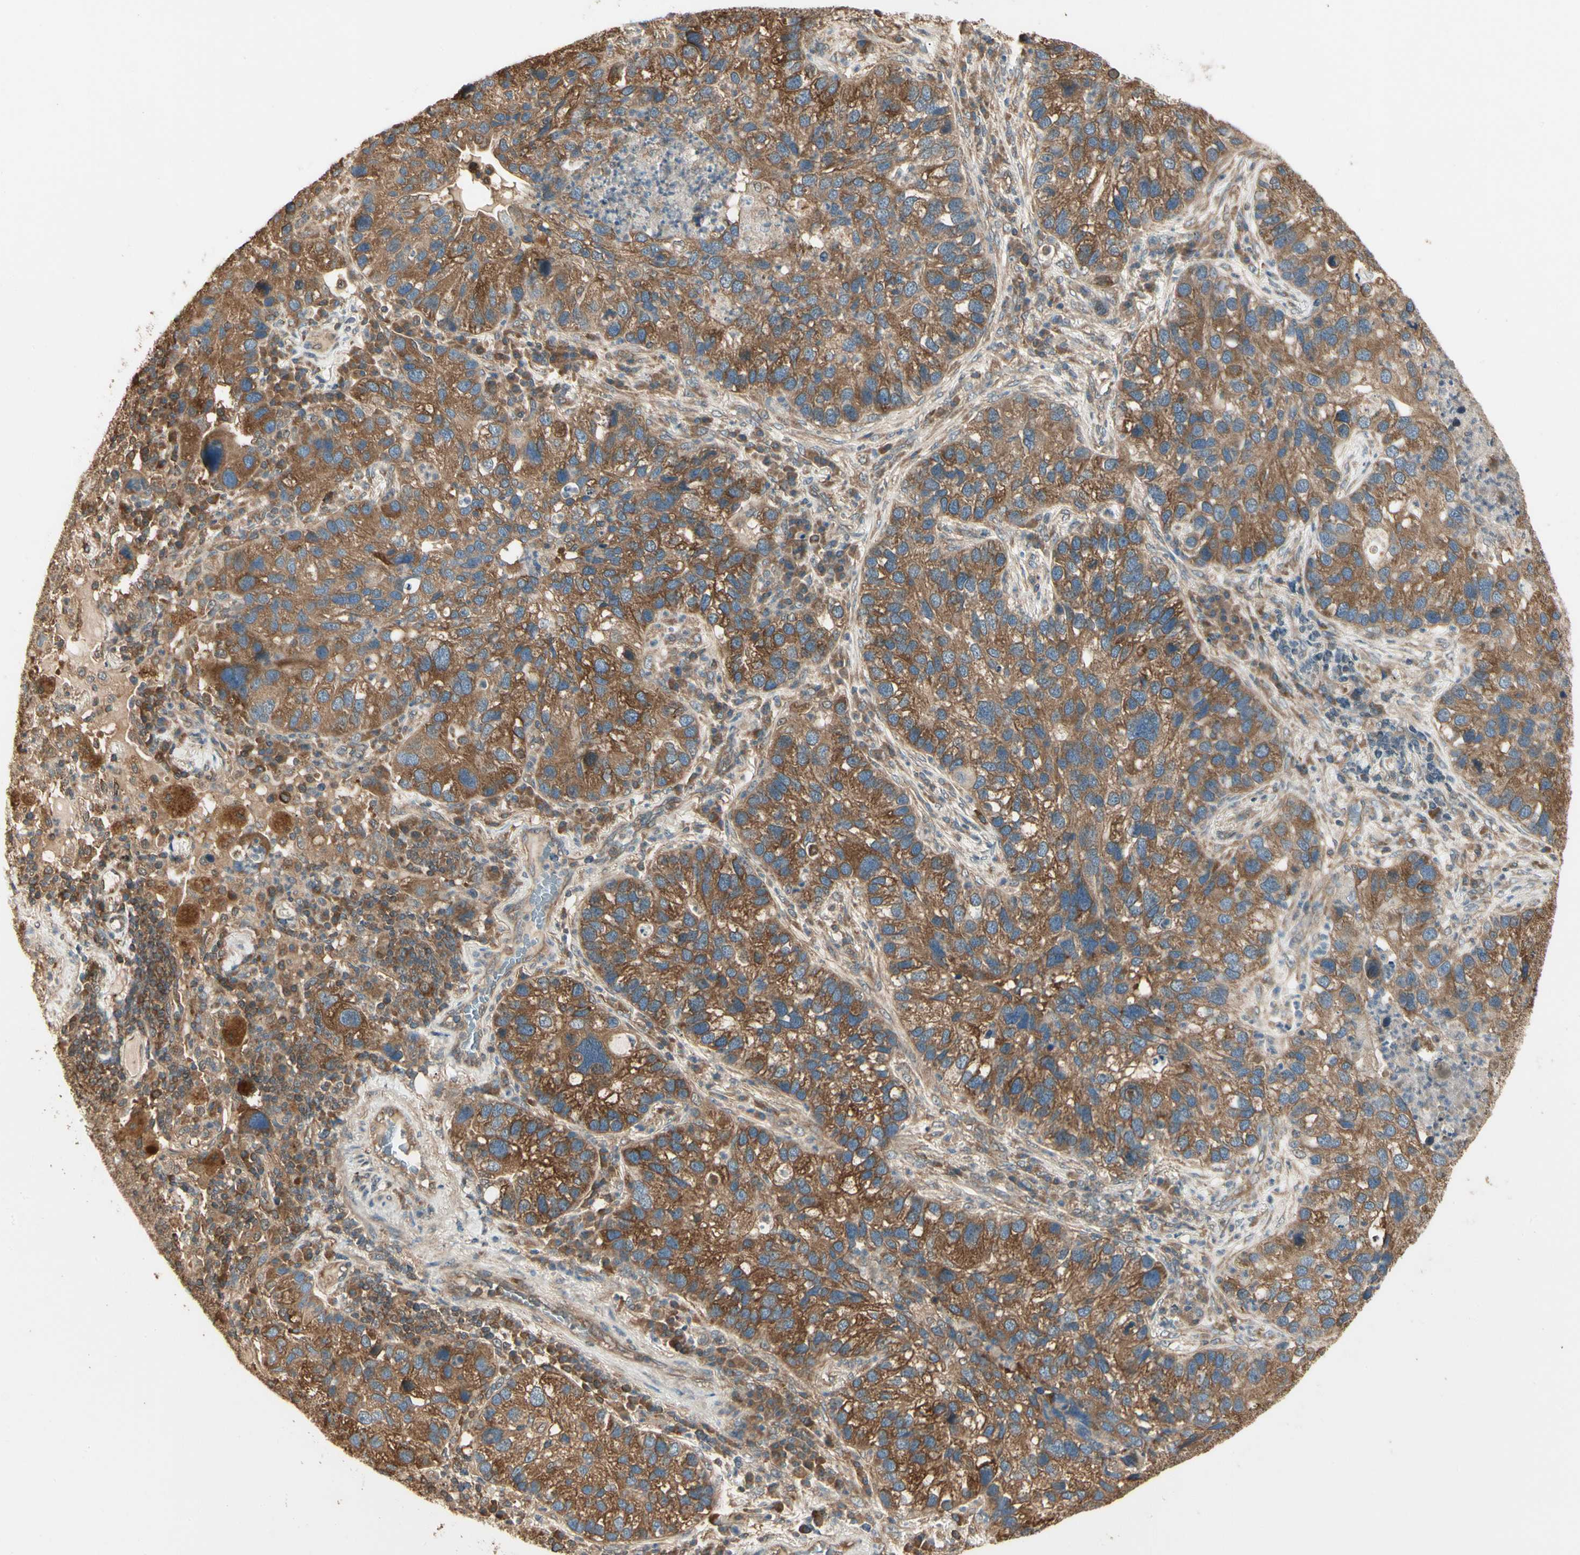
{"staining": {"intensity": "strong", "quantity": ">75%", "location": "cytoplasmic/membranous"}, "tissue": "lung cancer", "cell_type": "Tumor cells", "image_type": "cancer", "snomed": [{"axis": "morphology", "description": "Normal tissue, NOS"}, {"axis": "morphology", "description": "Adenocarcinoma, NOS"}, {"axis": "topography", "description": "Bronchus"}, {"axis": "topography", "description": "Lung"}], "caption": "IHC staining of lung adenocarcinoma, which reveals high levels of strong cytoplasmic/membranous positivity in approximately >75% of tumor cells indicating strong cytoplasmic/membranous protein expression. The staining was performed using DAB (brown) for protein detection and nuclei were counterstained in hematoxylin (blue).", "gene": "CCT7", "patient": {"sex": "male", "age": 54}}